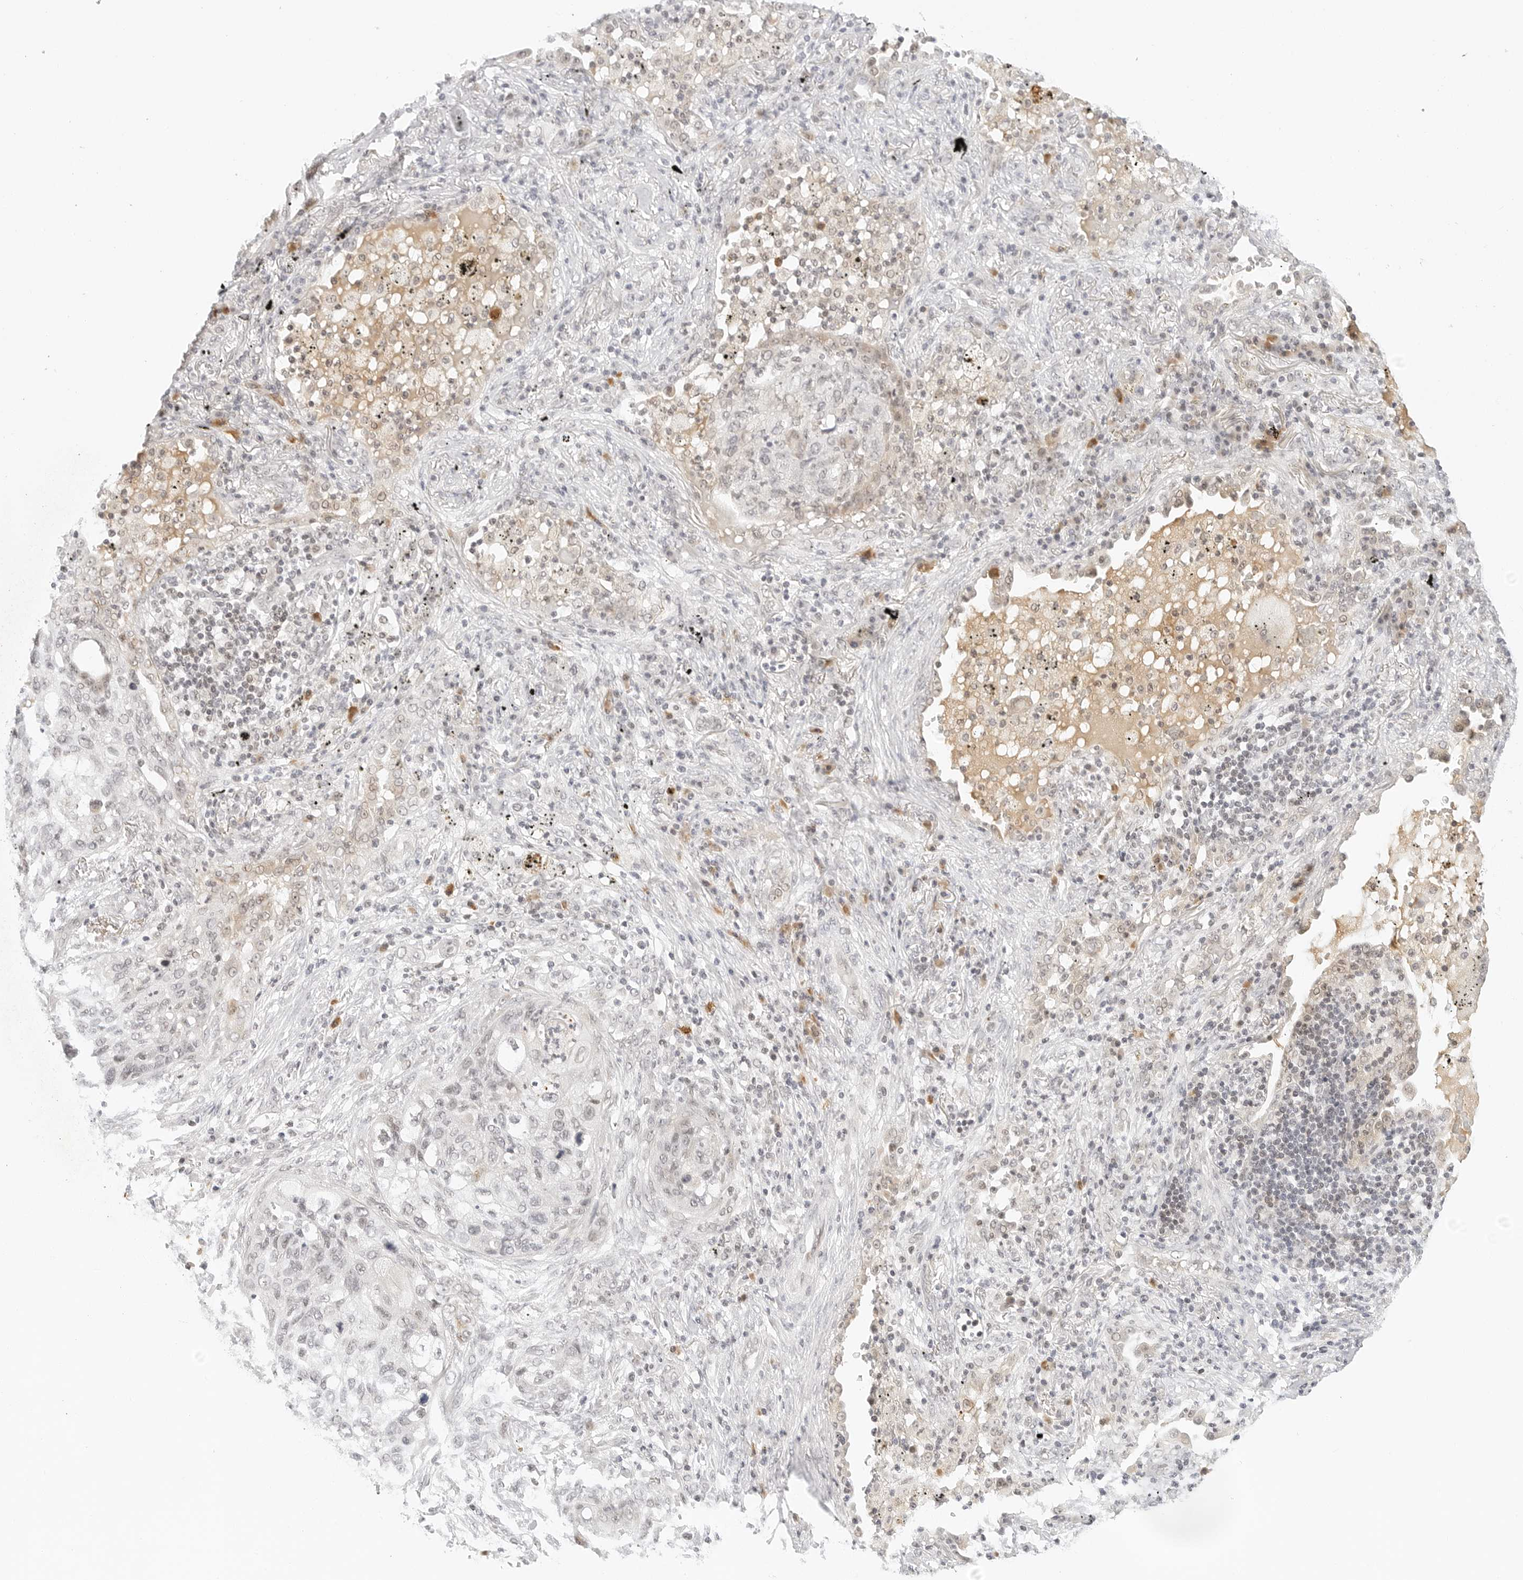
{"staining": {"intensity": "negative", "quantity": "none", "location": "none"}, "tissue": "lung cancer", "cell_type": "Tumor cells", "image_type": "cancer", "snomed": [{"axis": "morphology", "description": "Squamous cell carcinoma, NOS"}, {"axis": "topography", "description": "Lung"}], "caption": "Human lung squamous cell carcinoma stained for a protein using immunohistochemistry (IHC) displays no expression in tumor cells.", "gene": "NEO1", "patient": {"sex": "female", "age": 63}}